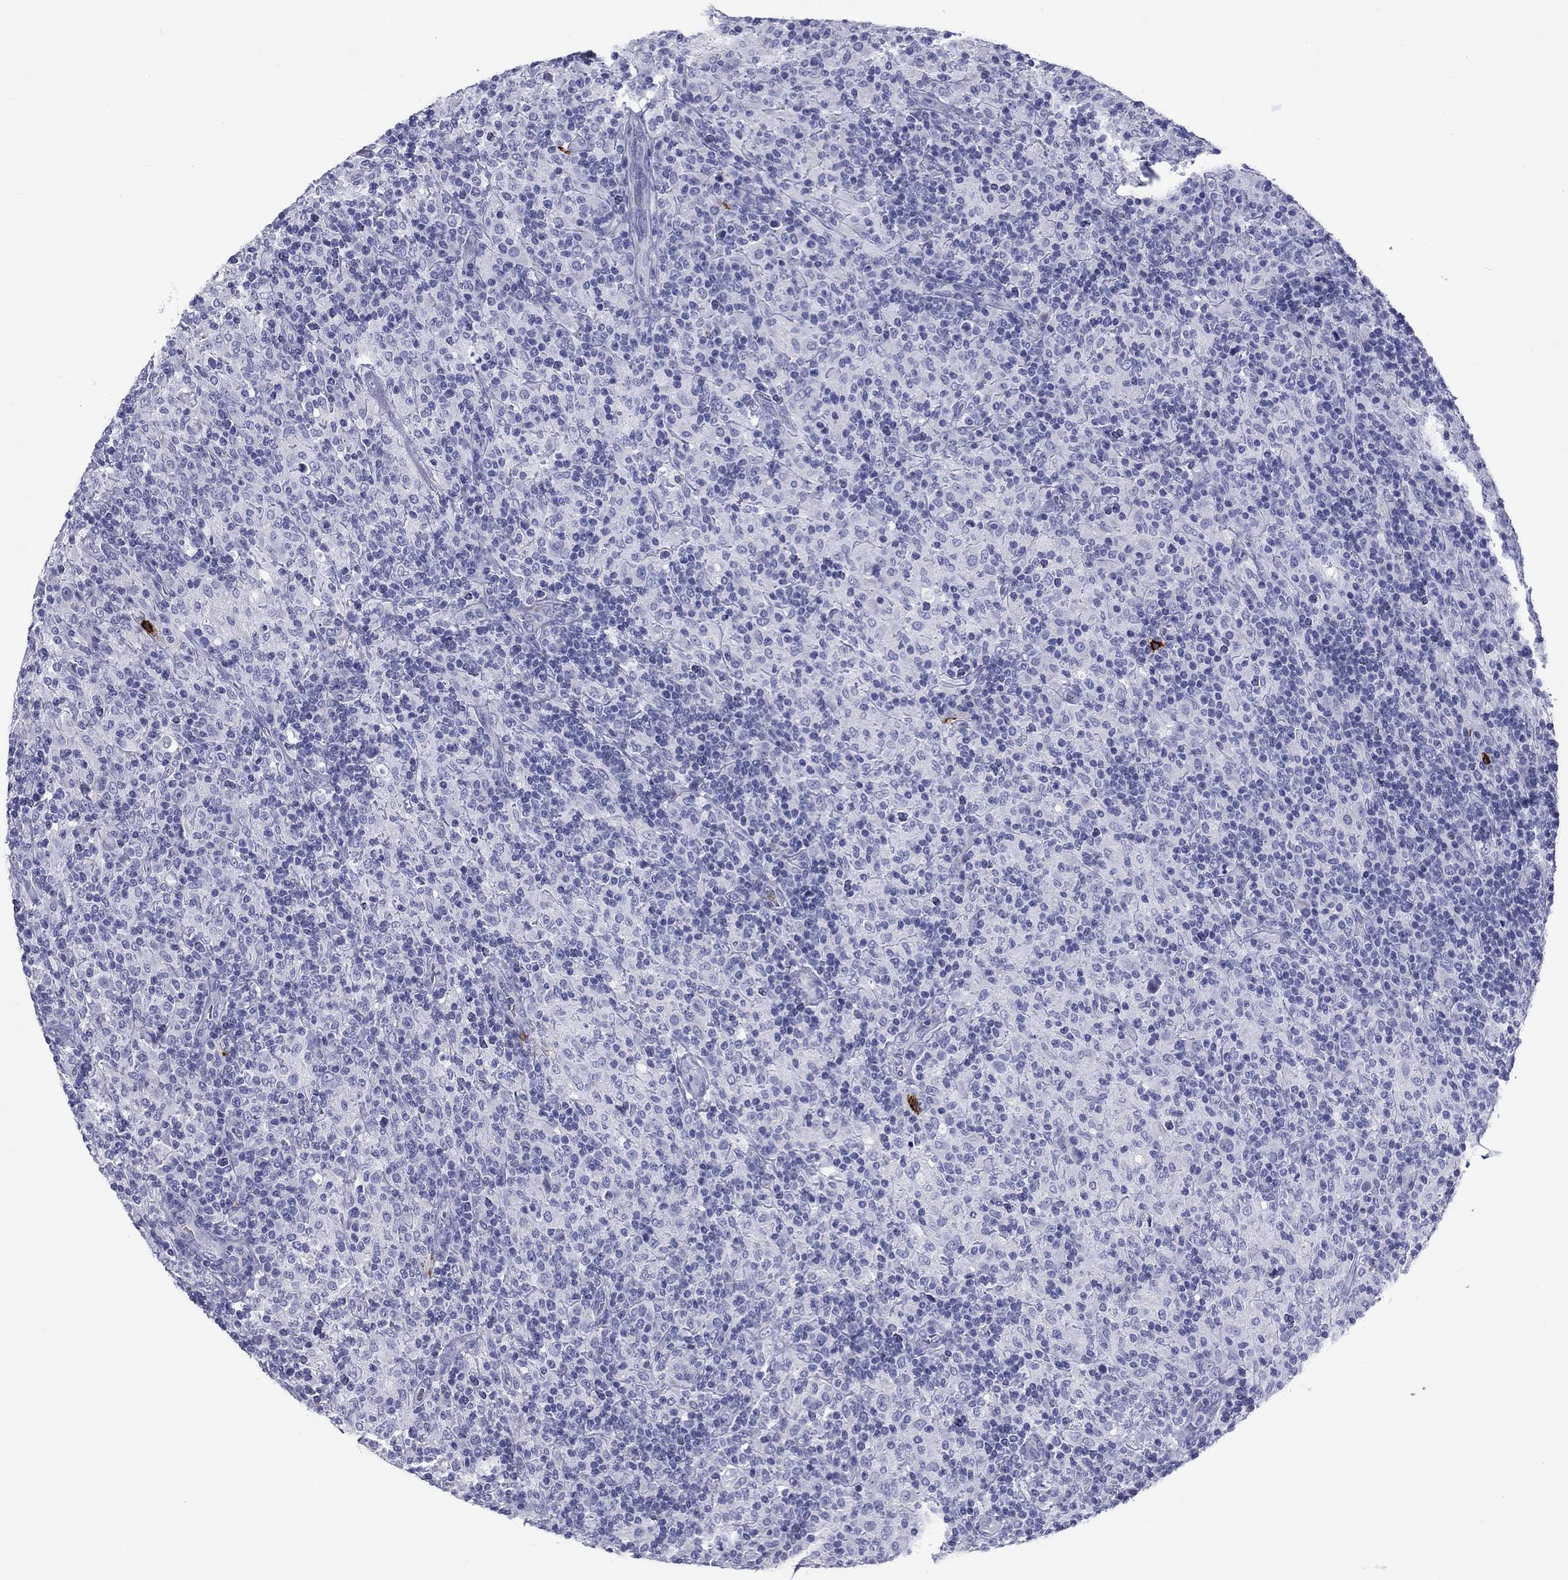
{"staining": {"intensity": "negative", "quantity": "none", "location": "none"}, "tissue": "lymphoma", "cell_type": "Tumor cells", "image_type": "cancer", "snomed": [{"axis": "morphology", "description": "Hodgkin's disease, NOS"}, {"axis": "topography", "description": "Lymph node"}], "caption": "Hodgkin's disease was stained to show a protein in brown. There is no significant positivity in tumor cells.", "gene": "CD40LG", "patient": {"sex": "male", "age": 70}}